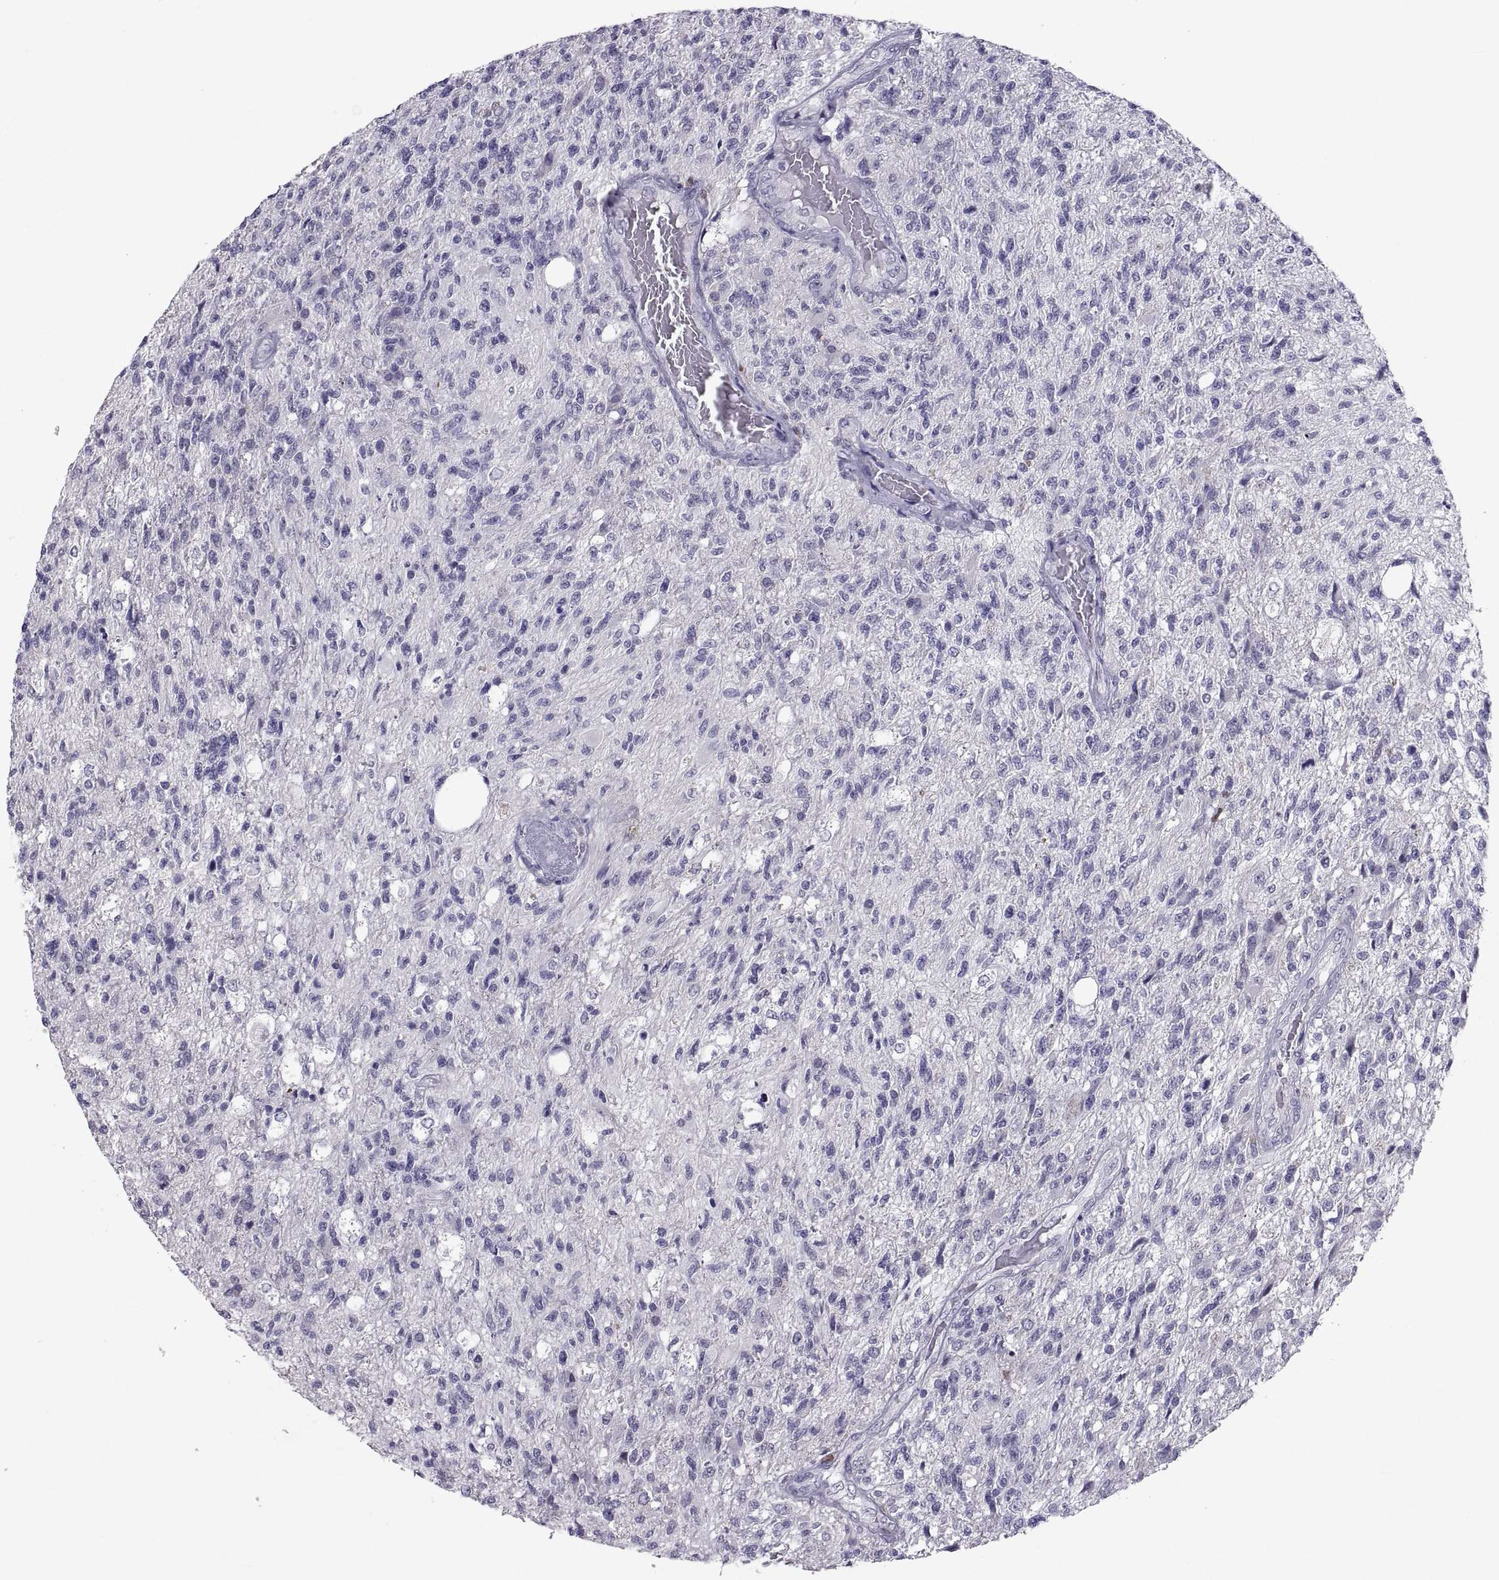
{"staining": {"intensity": "negative", "quantity": "none", "location": "none"}, "tissue": "glioma", "cell_type": "Tumor cells", "image_type": "cancer", "snomed": [{"axis": "morphology", "description": "Glioma, malignant, High grade"}, {"axis": "topography", "description": "Brain"}], "caption": "IHC micrograph of malignant high-grade glioma stained for a protein (brown), which displays no expression in tumor cells.", "gene": "SOX21", "patient": {"sex": "male", "age": 56}}